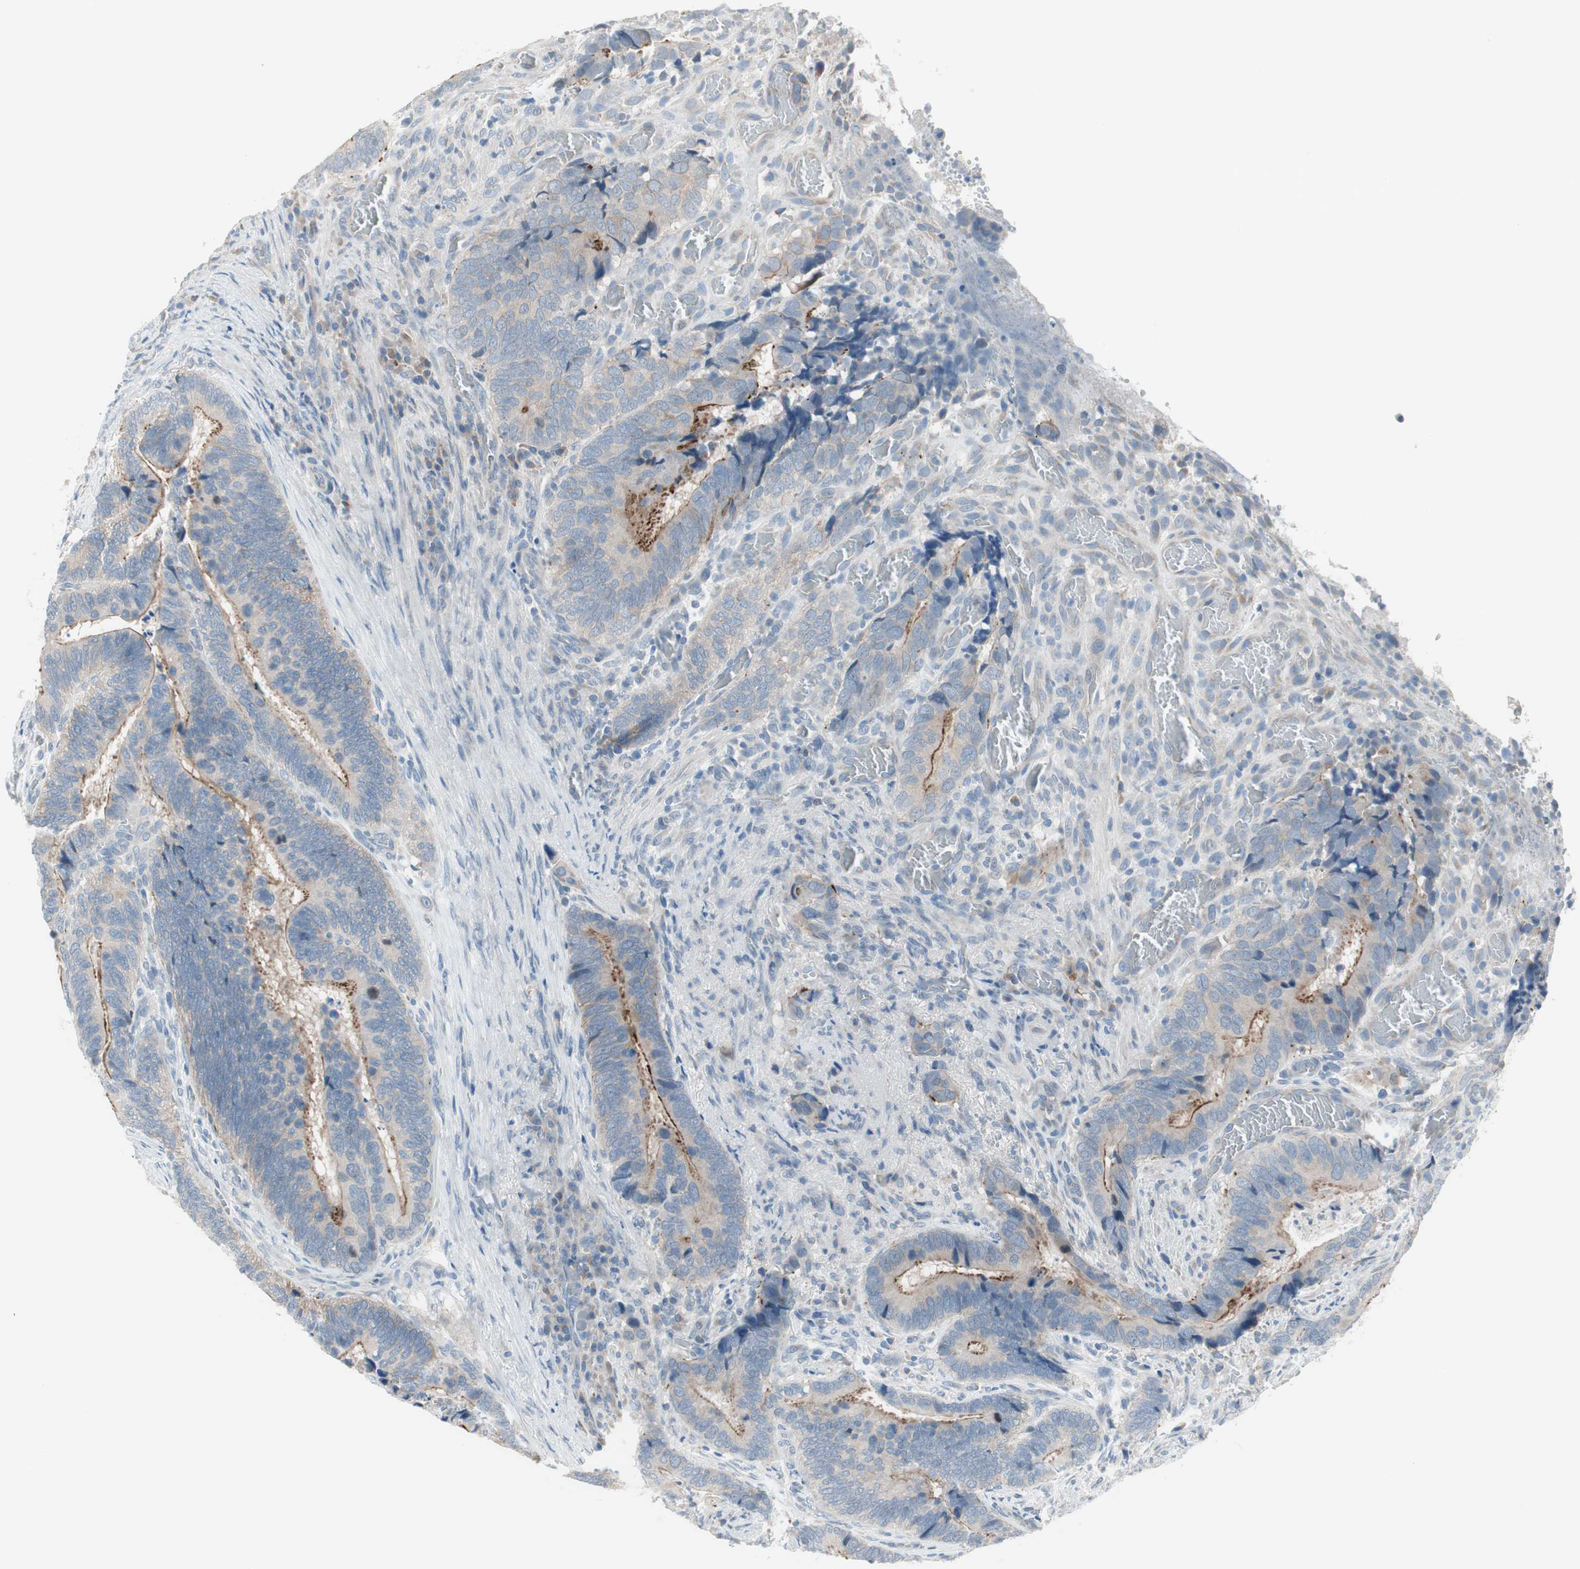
{"staining": {"intensity": "moderate", "quantity": ">75%", "location": "cytoplasmic/membranous"}, "tissue": "colorectal cancer", "cell_type": "Tumor cells", "image_type": "cancer", "snomed": [{"axis": "morphology", "description": "Adenocarcinoma, NOS"}, {"axis": "topography", "description": "Colon"}], "caption": "Immunohistochemical staining of human colorectal cancer (adenocarcinoma) exhibits medium levels of moderate cytoplasmic/membranous expression in about >75% of tumor cells.", "gene": "PRRG4", "patient": {"sex": "male", "age": 72}}